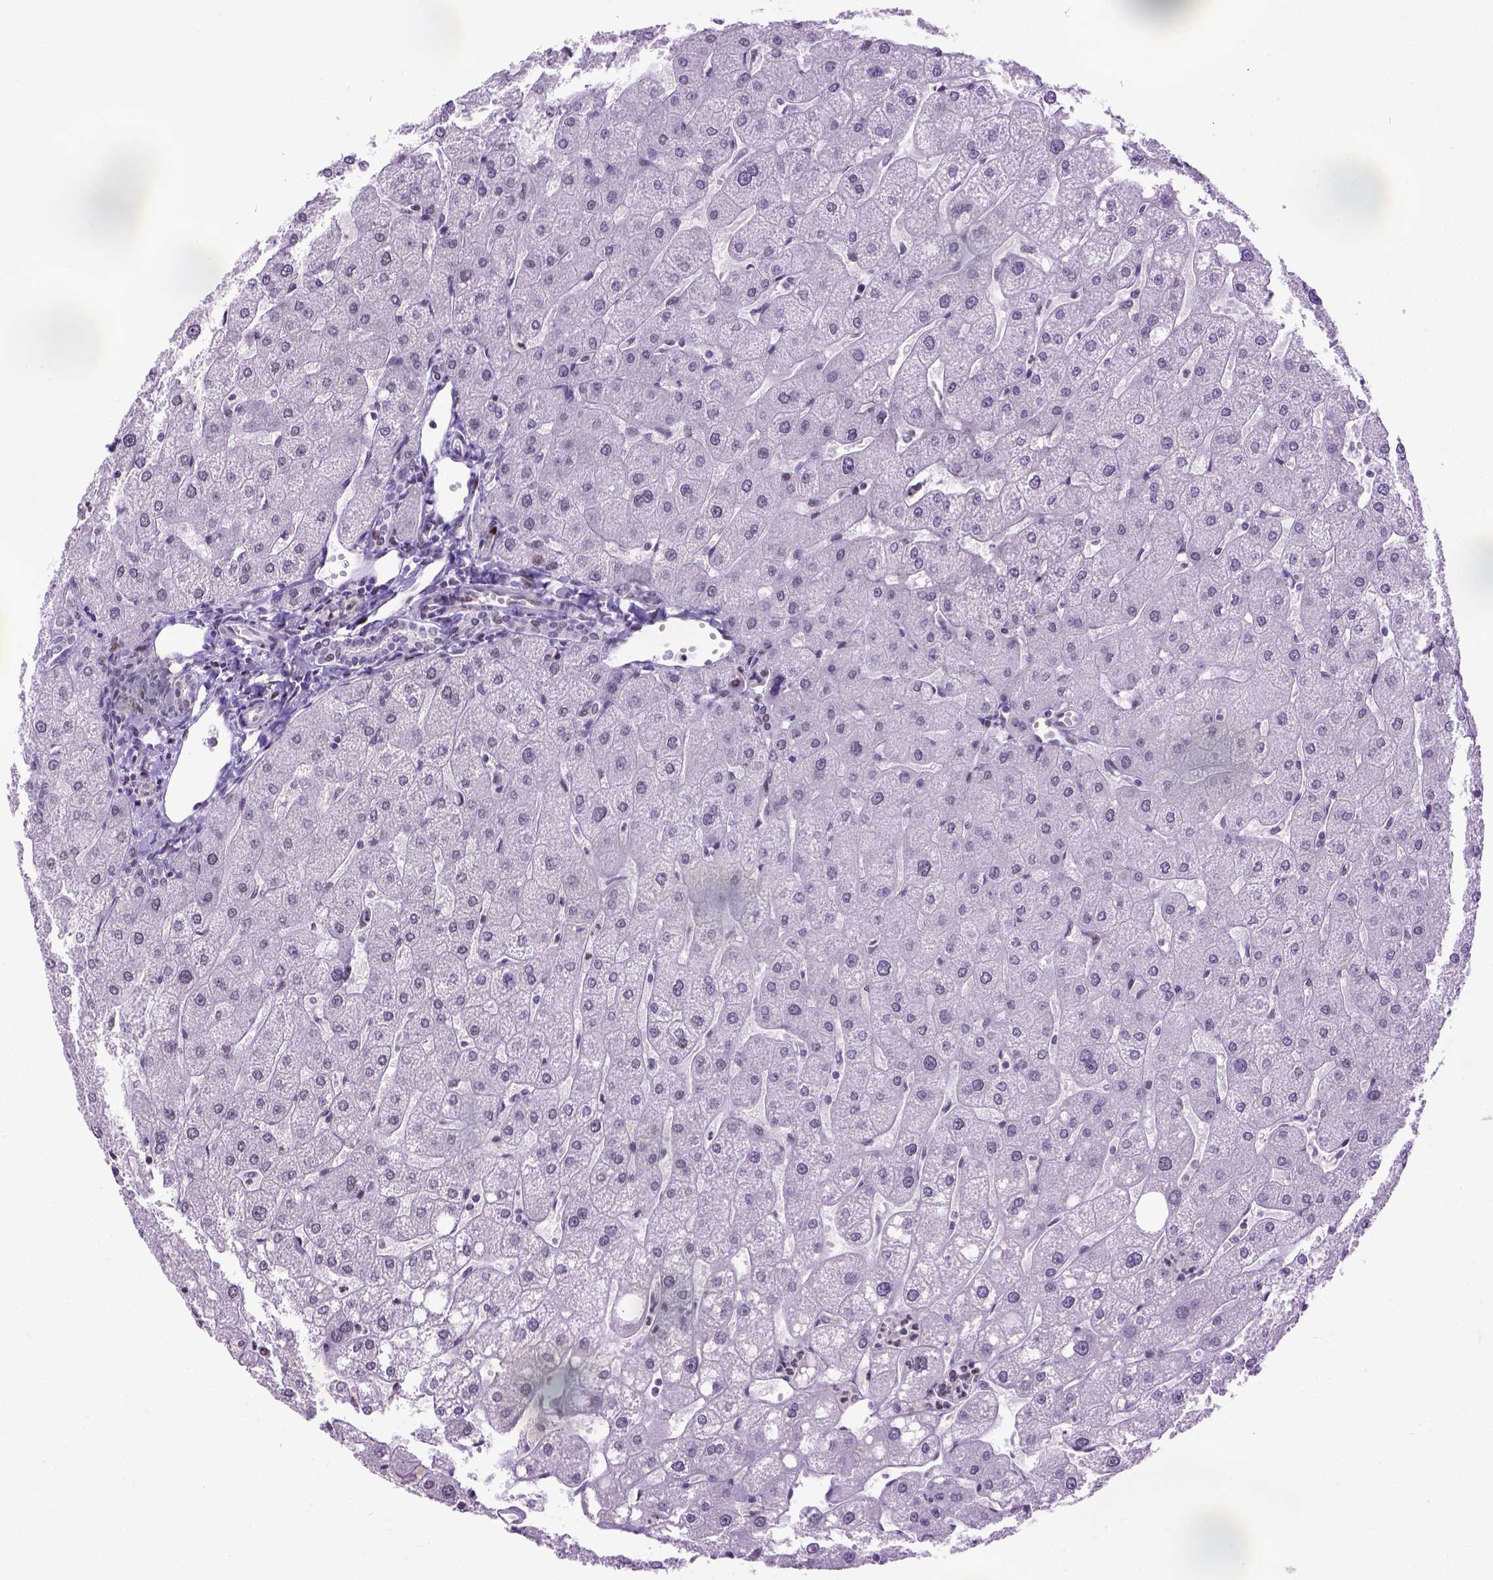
{"staining": {"intensity": "negative", "quantity": "none", "location": "none"}, "tissue": "liver", "cell_type": "Cholangiocytes", "image_type": "normal", "snomed": [{"axis": "morphology", "description": "Normal tissue, NOS"}, {"axis": "topography", "description": "Liver"}], "caption": "Liver was stained to show a protein in brown. There is no significant expression in cholangiocytes. (Immunohistochemistry, brightfield microscopy, high magnification).", "gene": "TBPL1", "patient": {"sex": "male", "age": 67}}